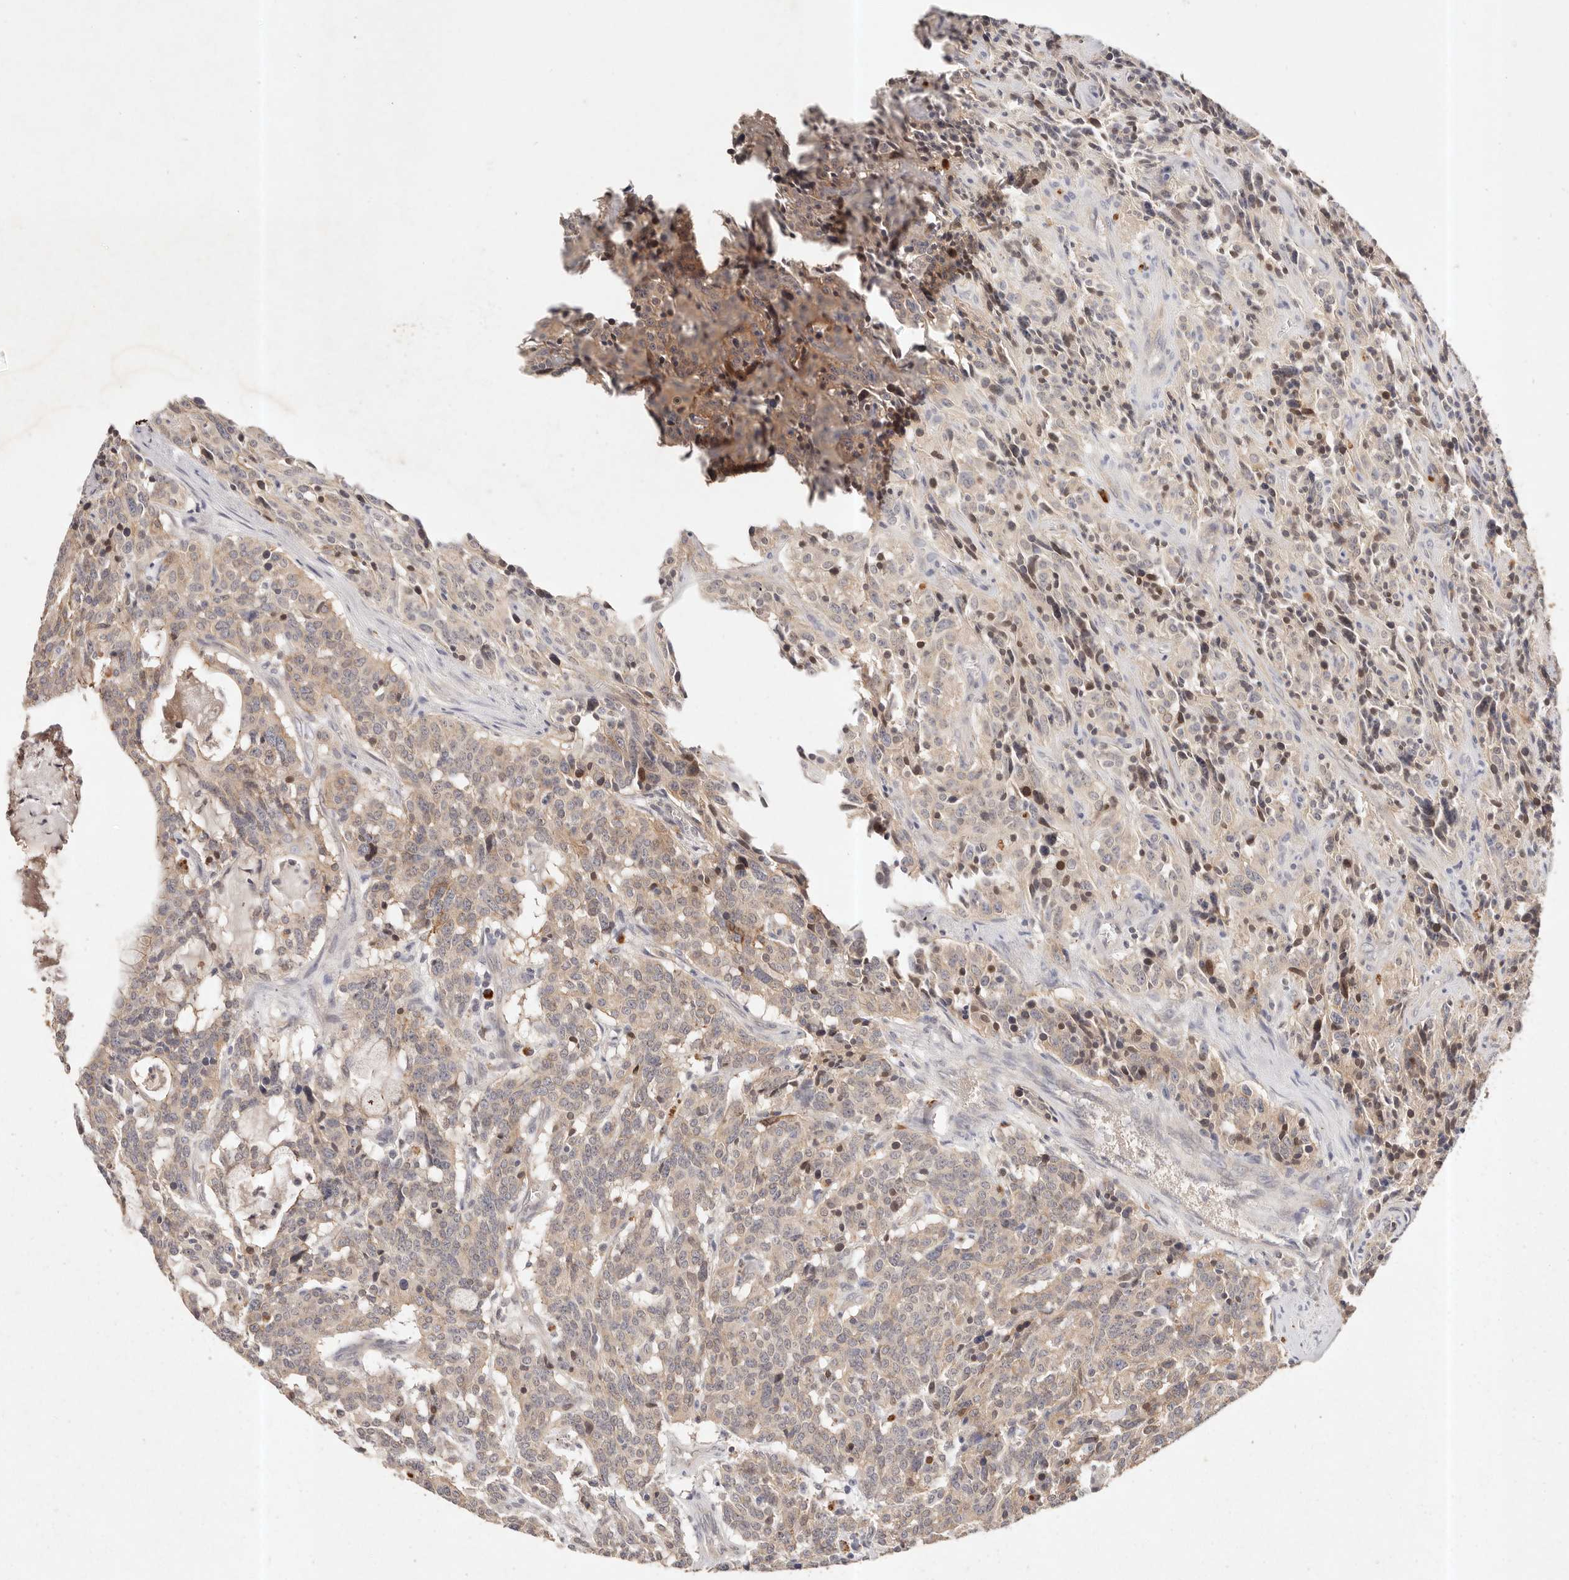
{"staining": {"intensity": "weak", "quantity": "25%-75%", "location": "cytoplasmic/membranous"}, "tissue": "carcinoid", "cell_type": "Tumor cells", "image_type": "cancer", "snomed": [{"axis": "morphology", "description": "Carcinoid, malignant, NOS"}, {"axis": "topography", "description": "Lung"}], "caption": "A low amount of weak cytoplasmic/membranous staining is identified in about 25%-75% of tumor cells in malignant carcinoid tissue. Nuclei are stained in blue.", "gene": "CXADR", "patient": {"sex": "female", "age": 46}}